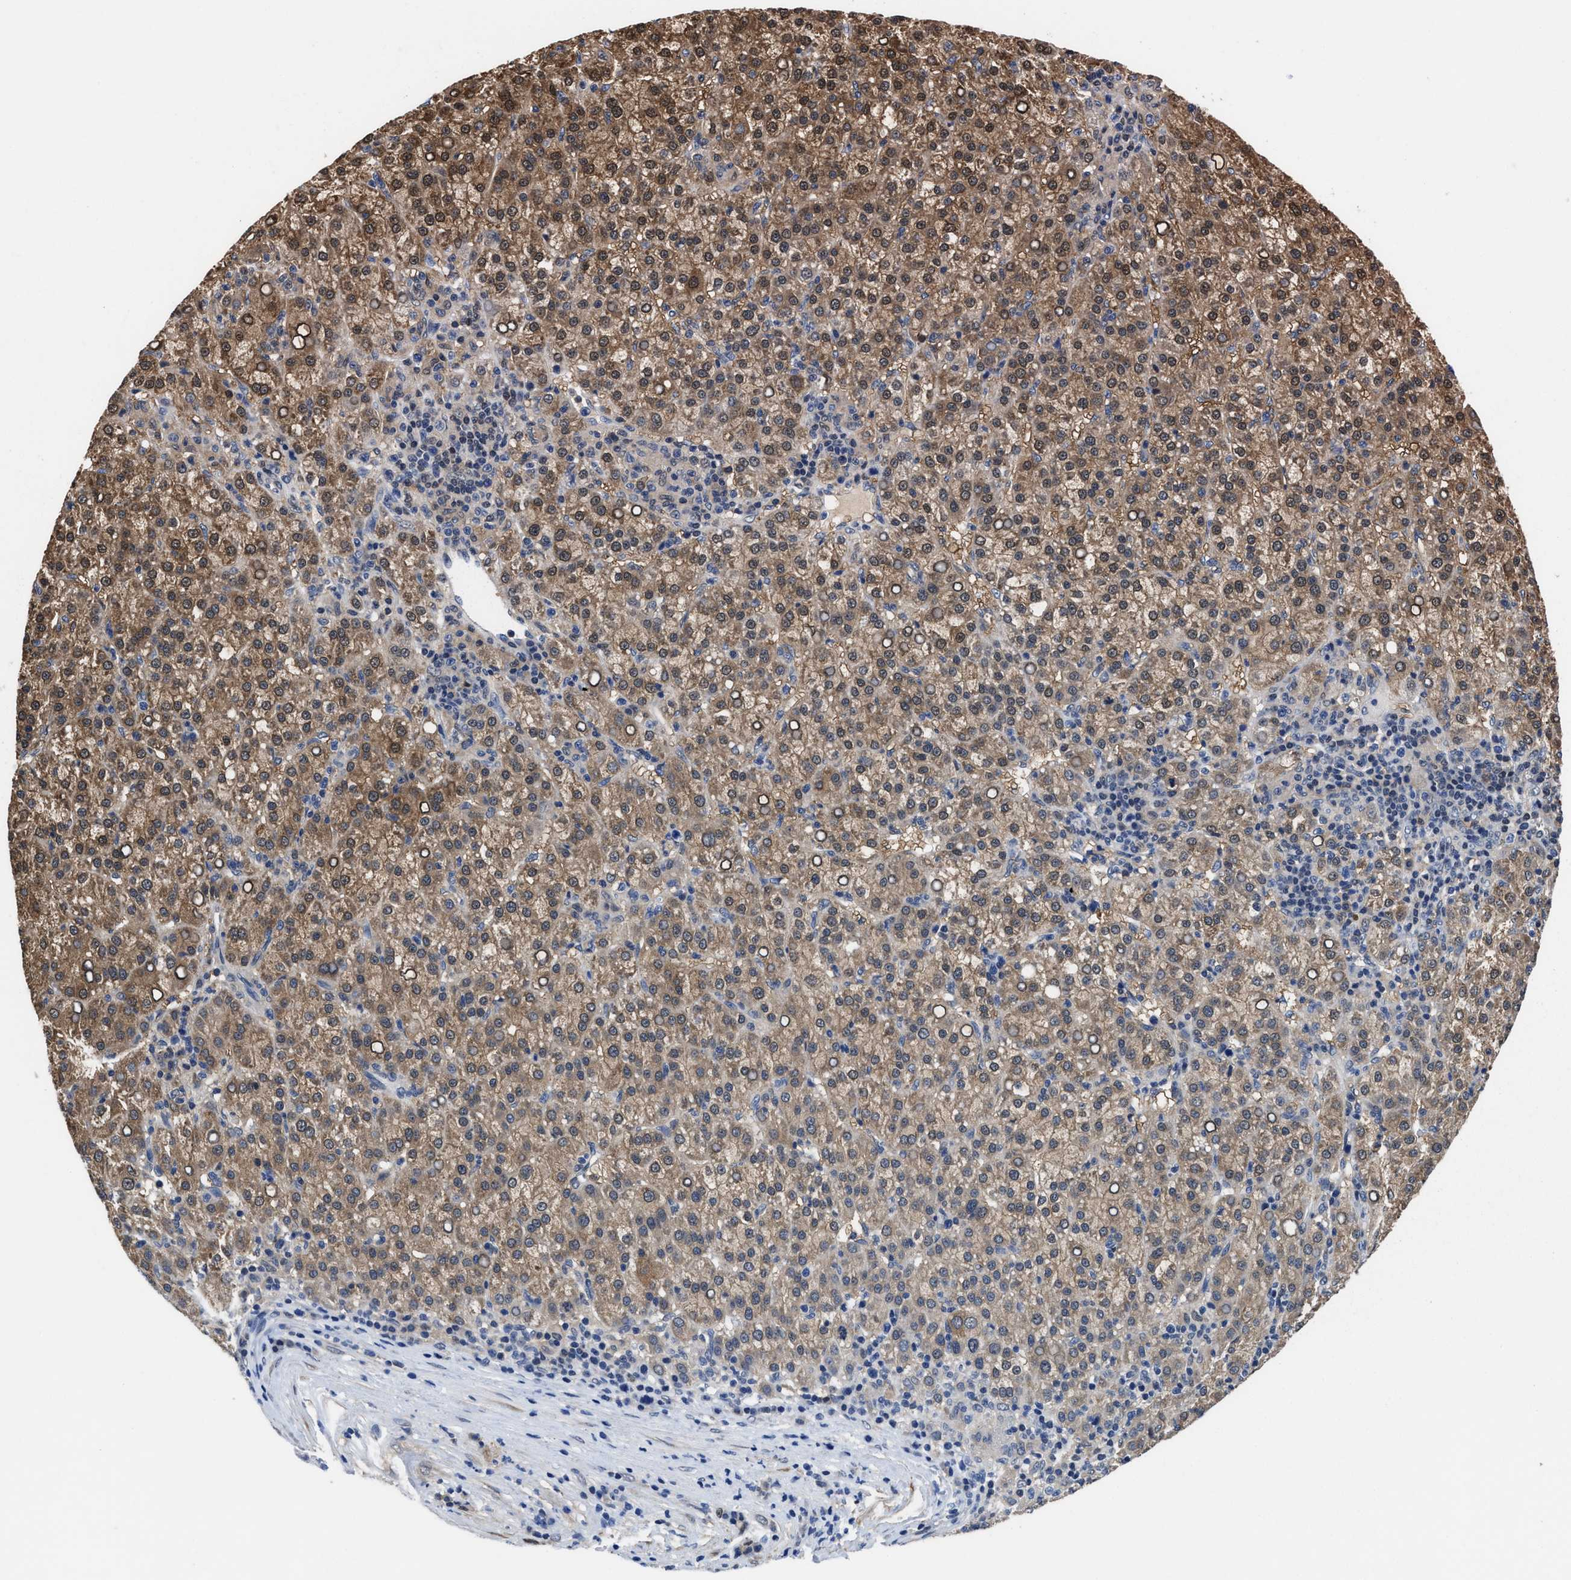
{"staining": {"intensity": "moderate", "quantity": ">75%", "location": "cytoplasmic/membranous,nuclear"}, "tissue": "liver cancer", "cell_type": "Tumor cells", "image_type": "cancer", "snomed": [{"axis": "morphology", "description": "Carcinoma, Hepatocellular, NOS"}, {"axis": "topography", "description": "Liver"}], "caption": "Immunohistochemical staining of human liver cancer (hepatocellular carcinoma) displays medium levels of moderate cytoplasmic/membranous and nuclear protein positivity in about >75% of tumor cells.", "gene": "KIF12", "patient": {"sex": "female", "age": 58}}